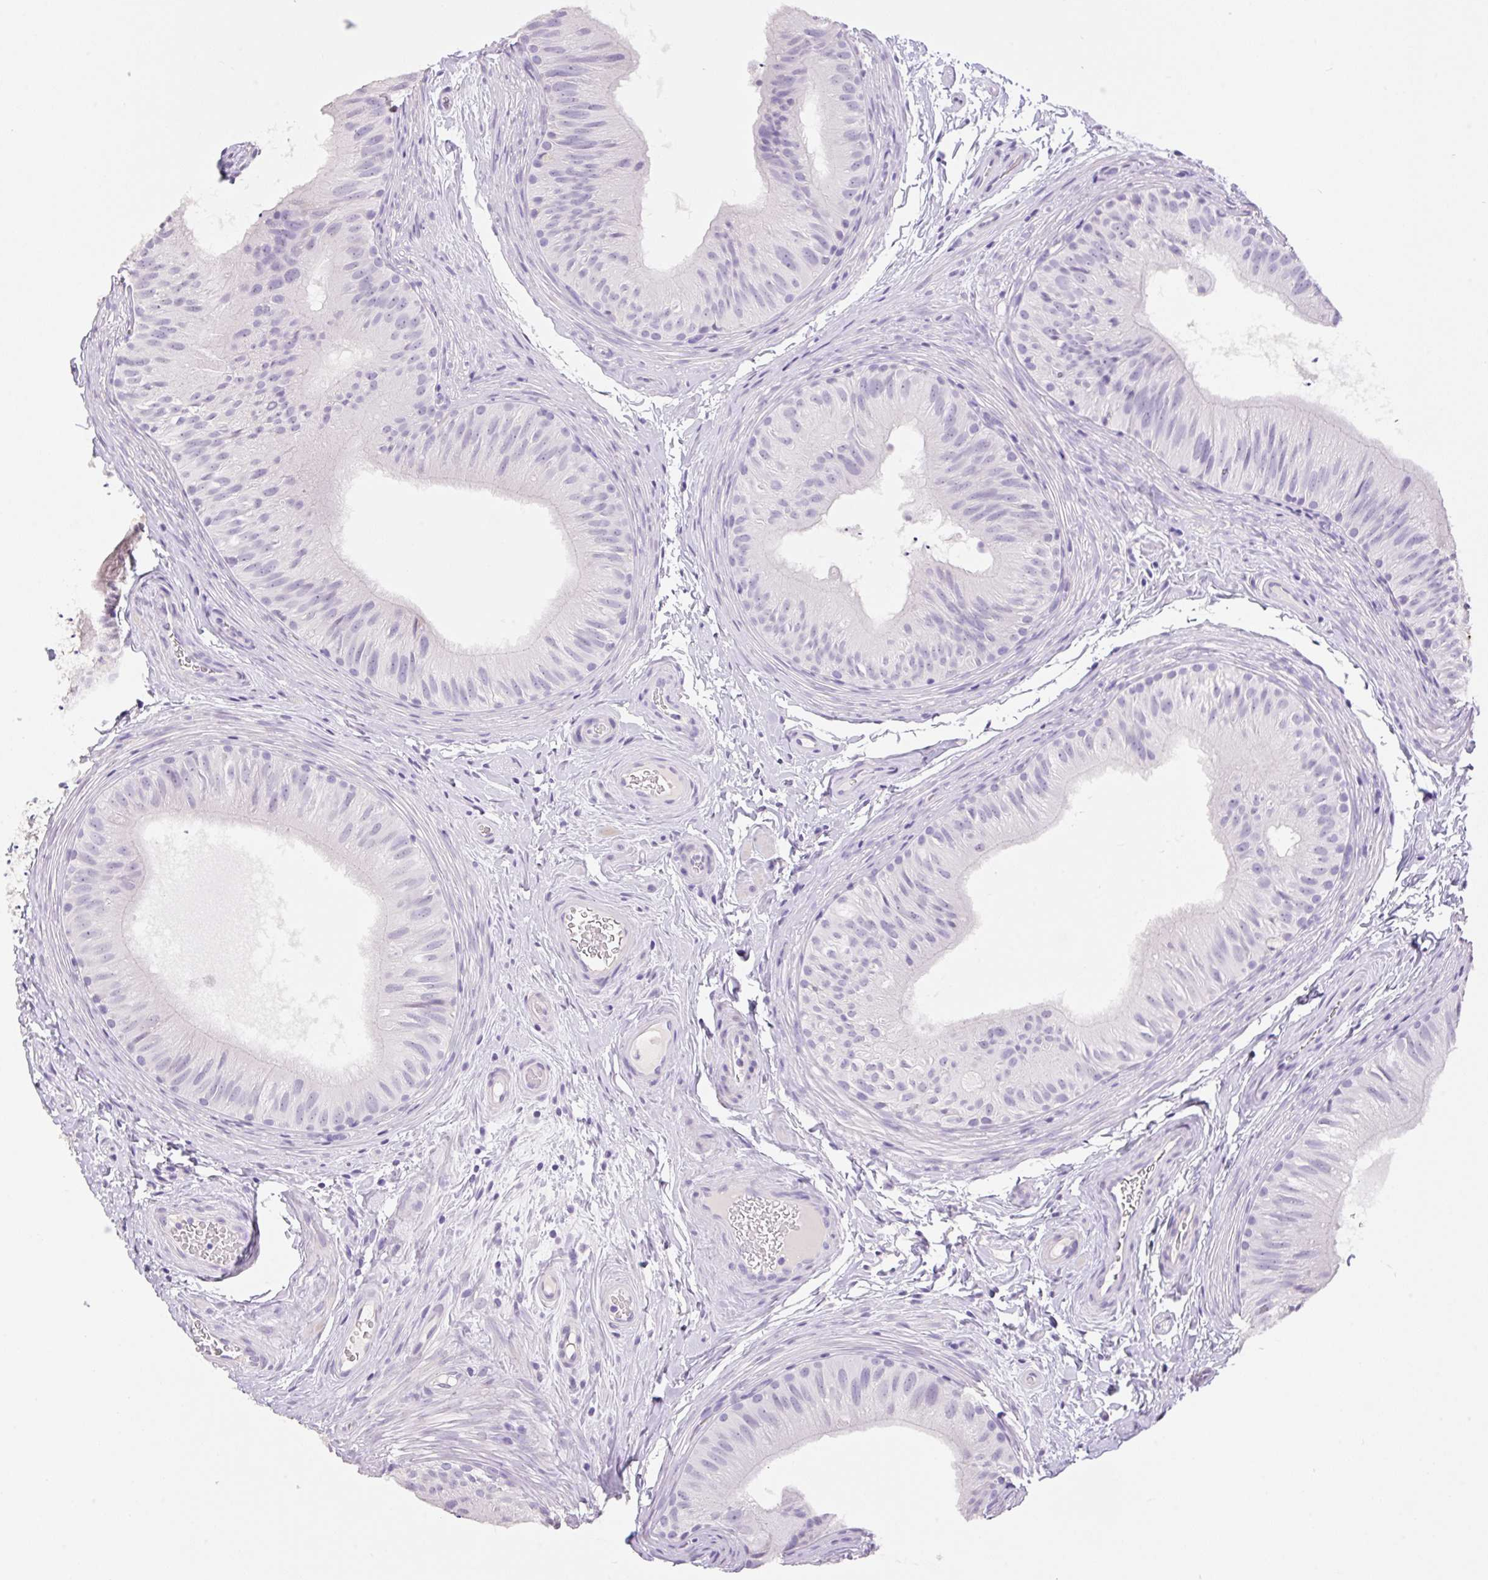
{"staining": {"intensity": "negative", "quantity": "none", "location": "none"}, "tissue": "epididymis", "cell_type": "Glandular cells", "image_type": "normal", "snomed": [{"axis": "morphology", "description": "Normal tissue, NOS"}, {"axis": "topography", "description": "Epididymis"}], "caption": "High power microscopy histopathology image of an immunohistochemistry histopathology image of unremarkable epididymis, revealing no significant positivity in glandular cells. (Stains: DAB IHC with hematoxylin counter stain, Microscopy: brightfield microscopy at high magnification).", "gene": "HCRTR2", "patient": {"sex": "male", "age": 24}}